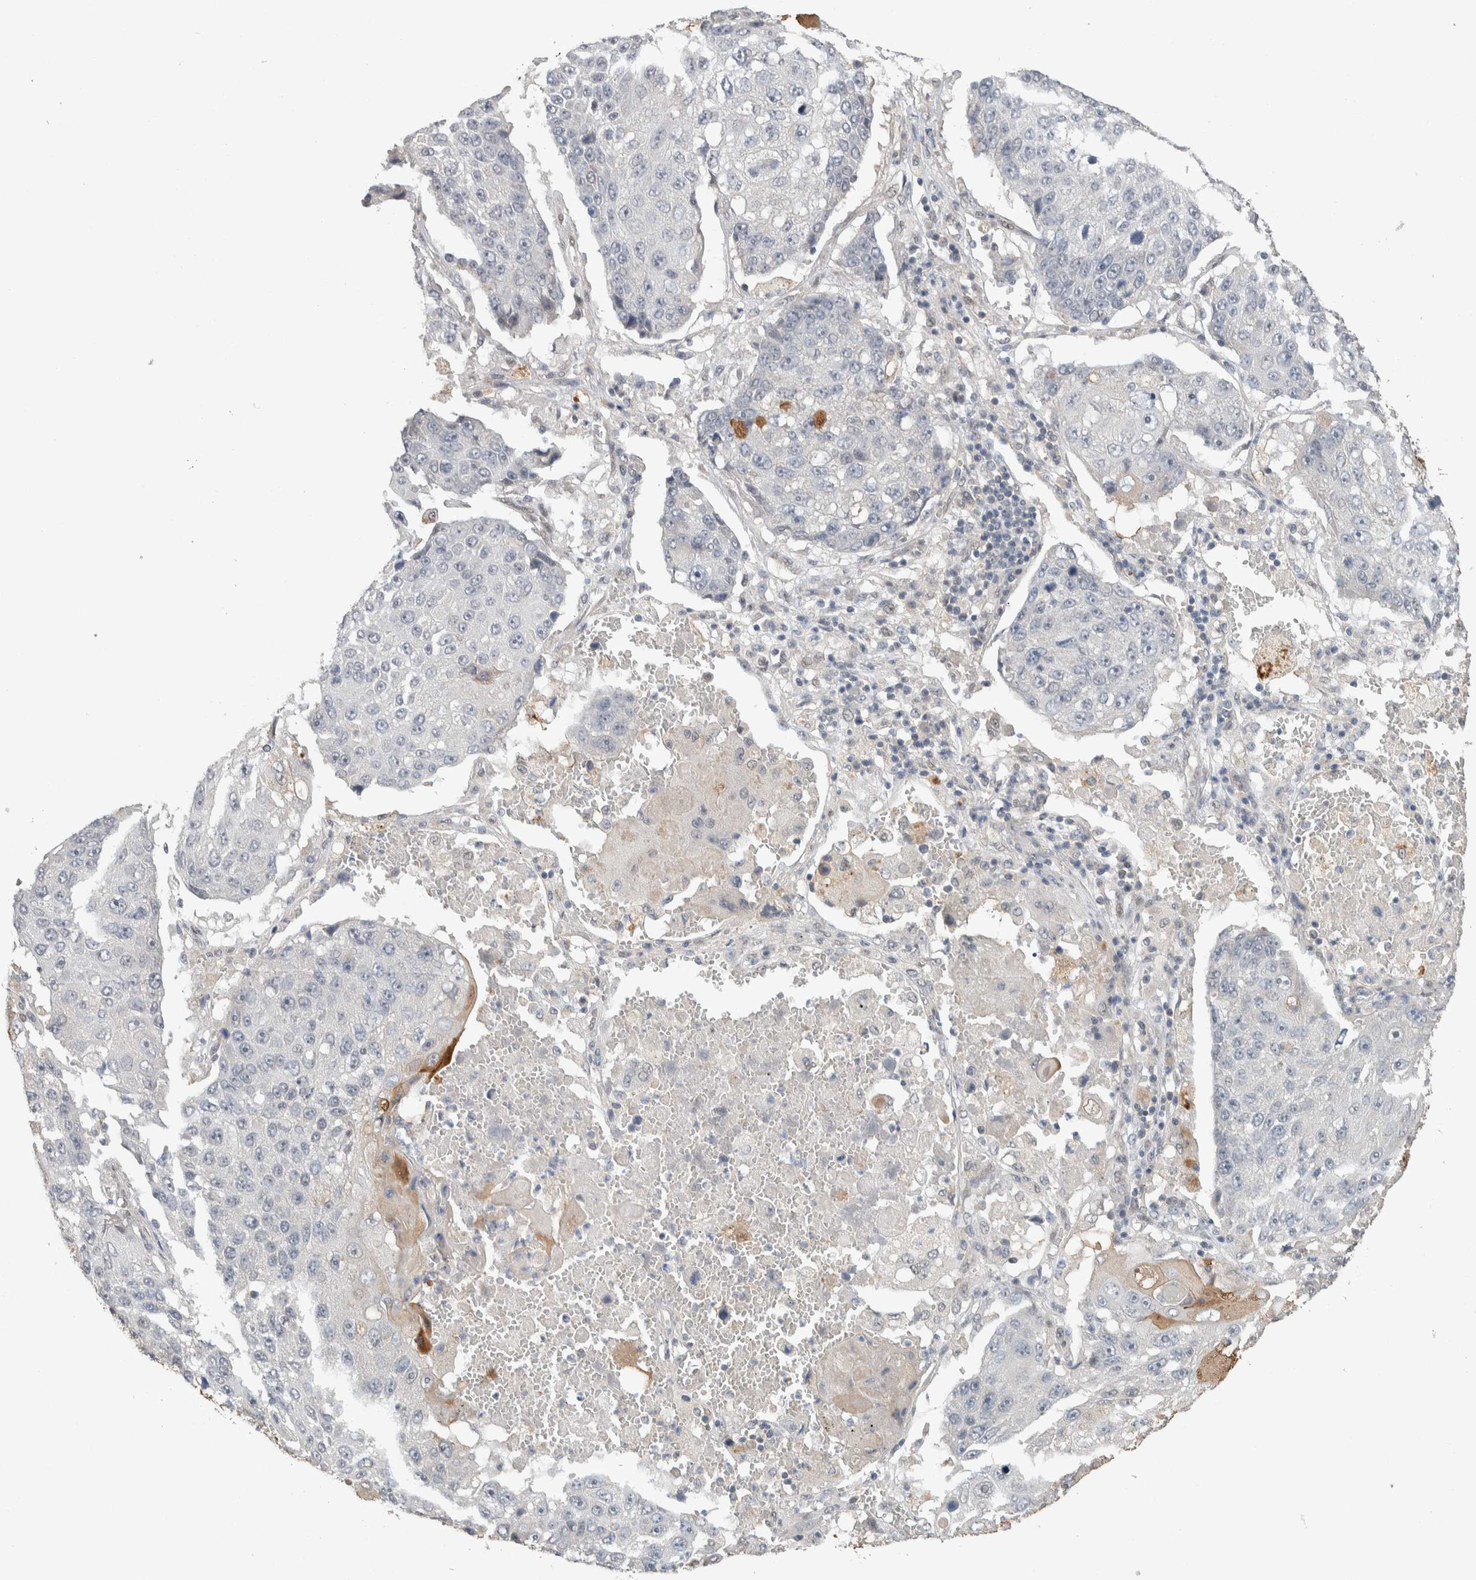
{"staining": {"intensity": "negative", "quantity": "none", "location": "none"}, "tissue": "lung cancer", "cell_type": "Tumor cells", "image_type": "cancer", "snomed": [{"axis": "morphology", "description": "Squamous cell carcinoma, NOS"}, {"axis": "topography", "description": "Lung"}], "caption": "Immunohistochemistry of lung cancer reveals no positivity in tumor cells. (Brightfield microscopy of DAB (3,3'-diaminobenzidine) IHC at high magnification).", "gene": "CYSRT1", "patient": {"sex": "male", "age": 61}}